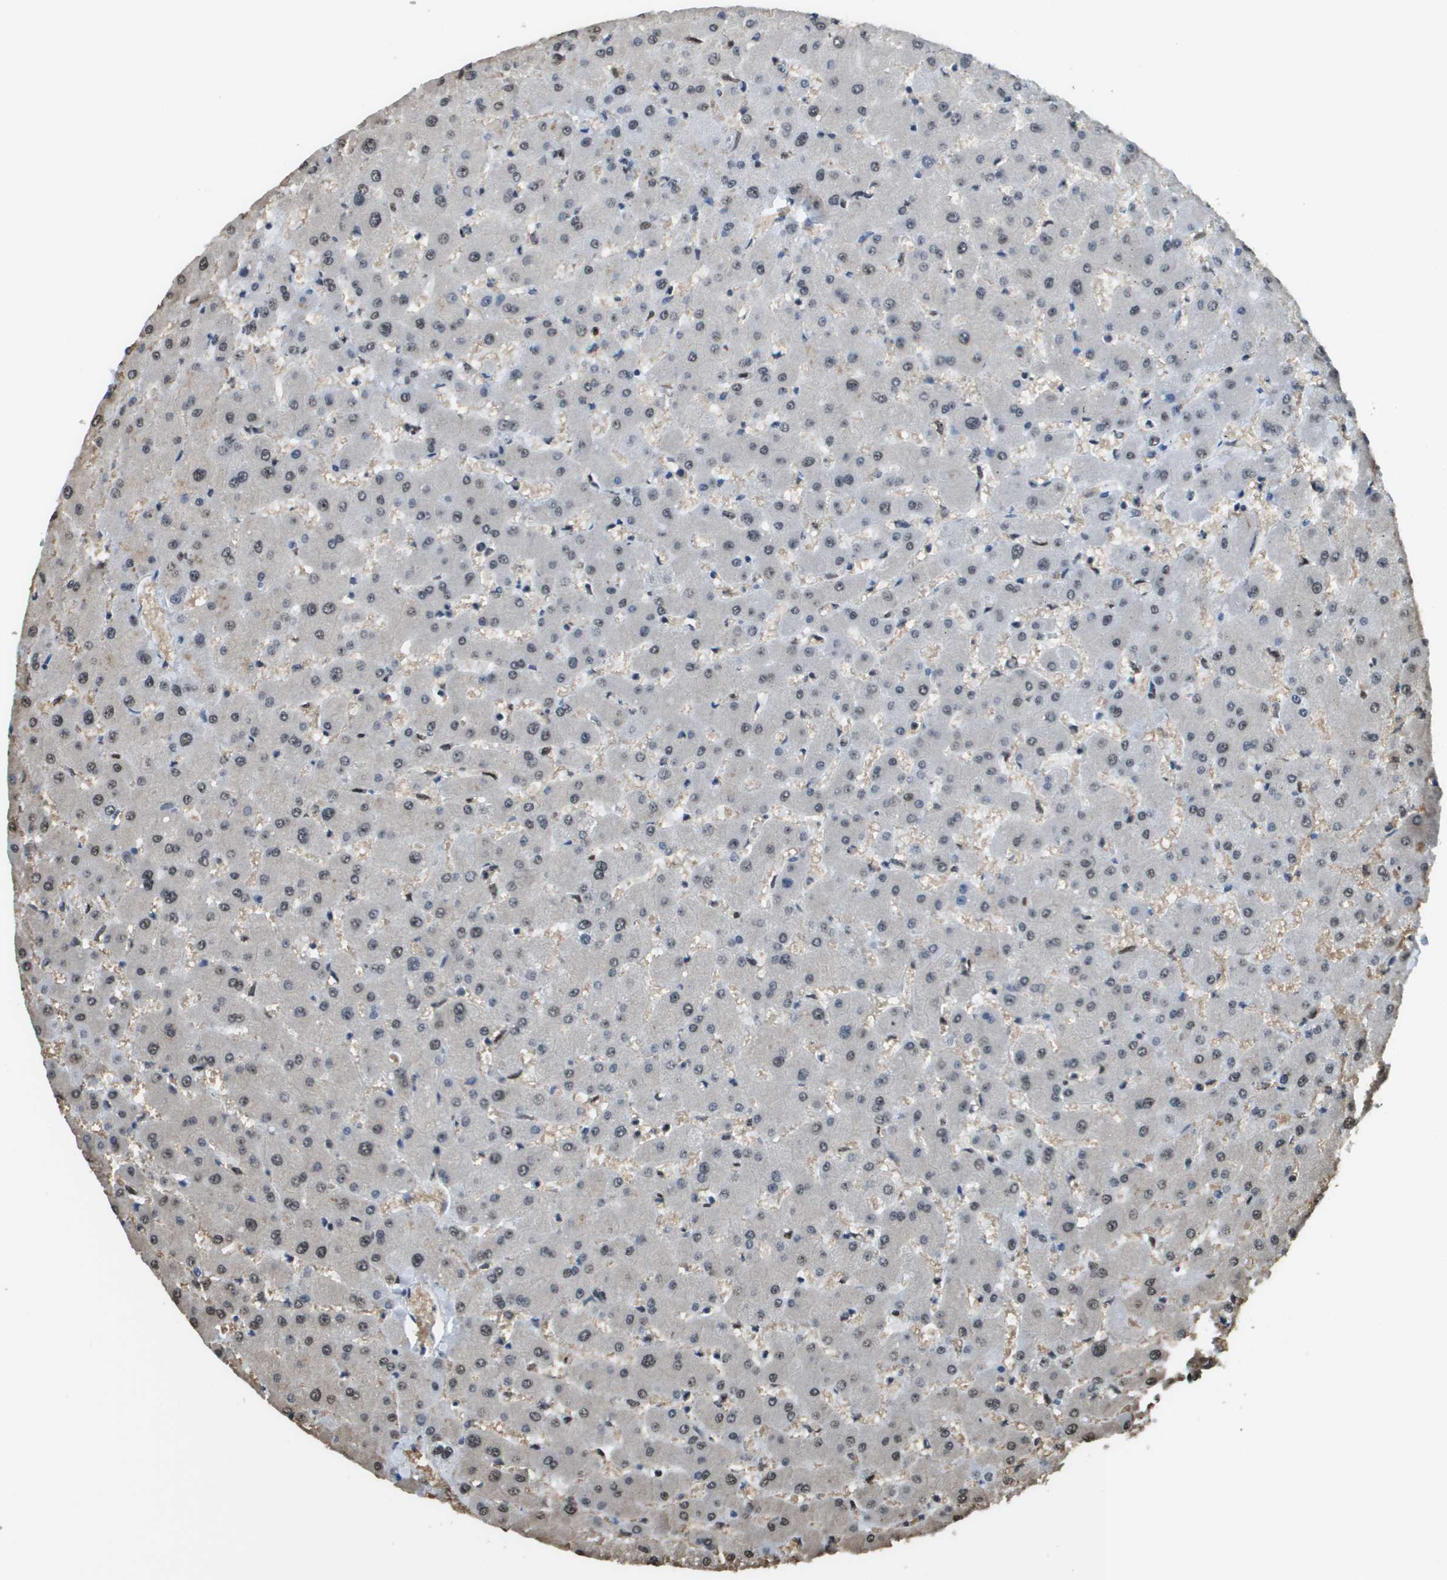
{"staining": {"intensity": "negative", "quantity": "none", "location": "none"}, "tissue": "liver", "cell_type": "Cholangiocytes", "image_type": "normal", "snomed": [{"axis": "morphology", "description": "Normal tissue, NOS"}, {"axis": "topography", "description": "Liver"}], "caption": "Image shows no protein staining in cholangiocytes of normal liver.", "gene": "SP100", "patient": {"sex": "female", "age": 63}}